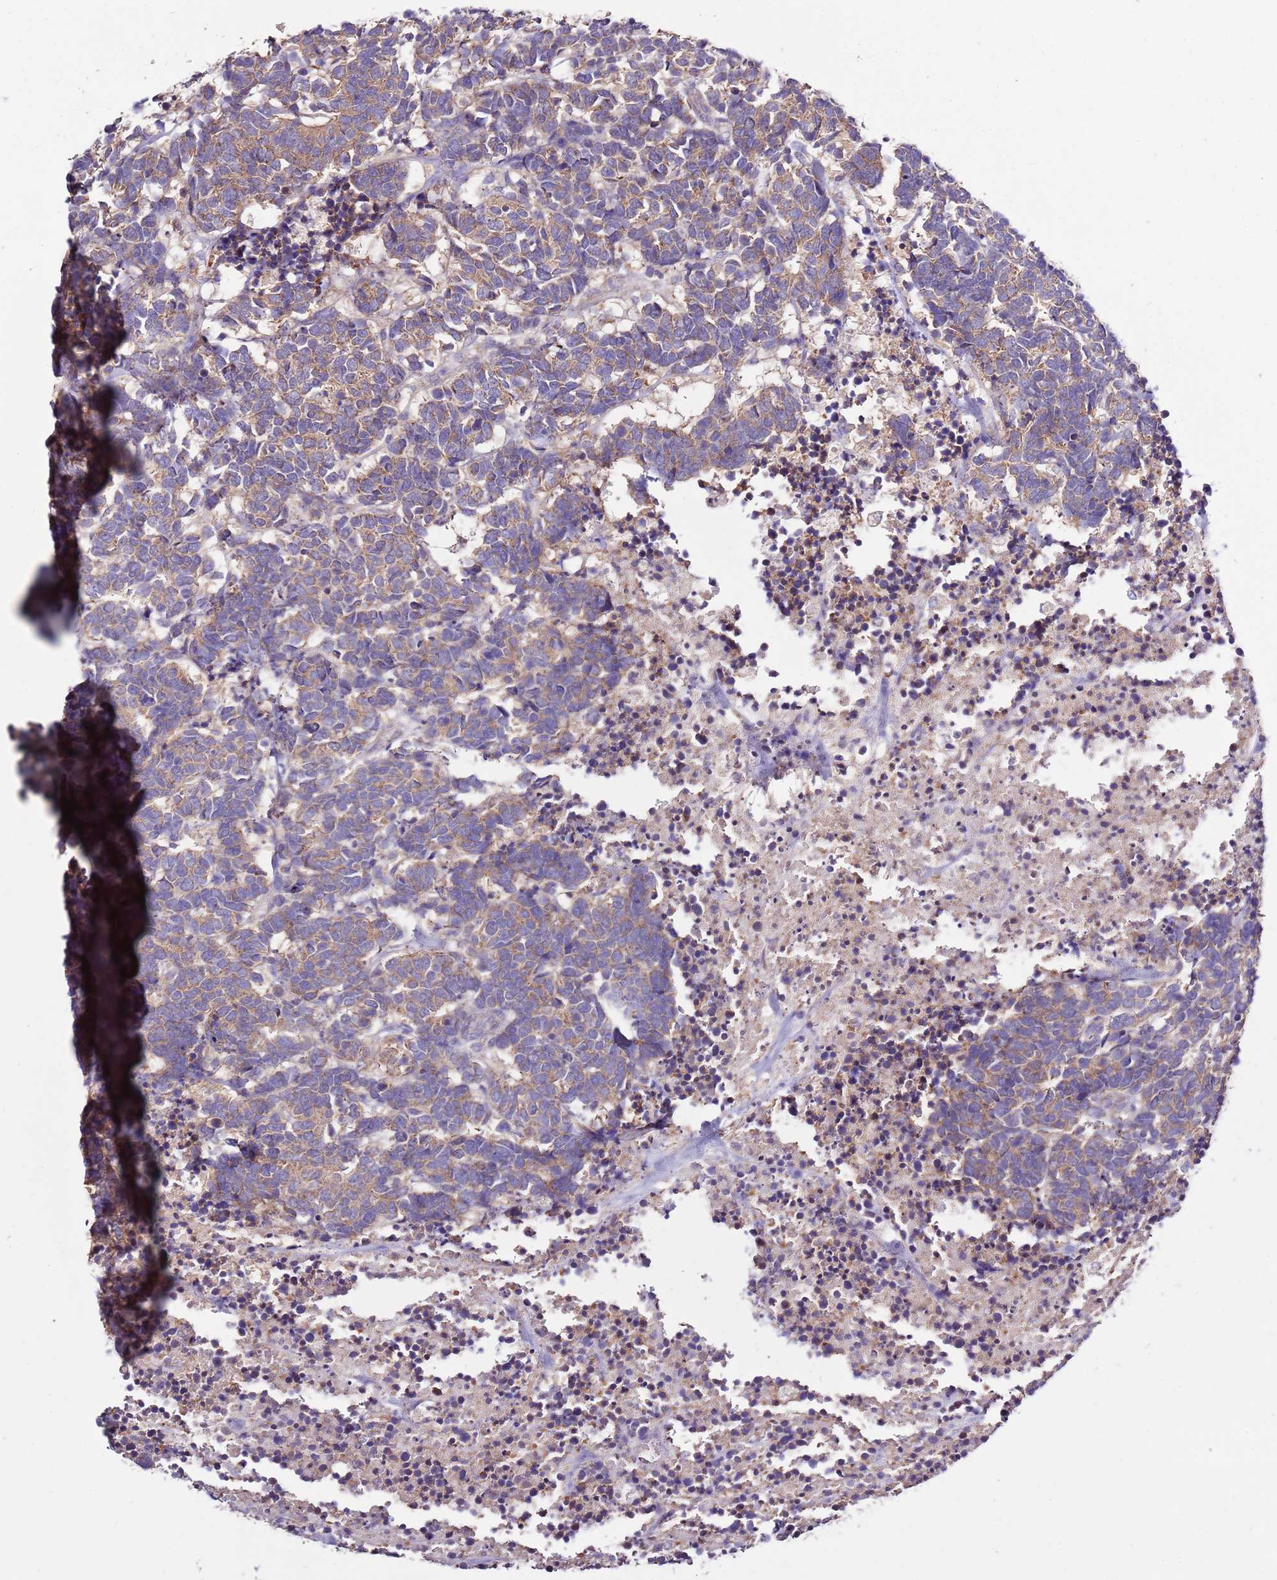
{"staining": {"intensity": "moderate", "quantity": ">75%", "location": "cytoplasmic/membranous"}, "tissue": "carcinoid", "cell_type": "Tumor cells", "image_type": "cancer", "snomed": [{"axis": "morphology", "description": "Carcinoma, NOS"}, {"axis": "morphology", "description": "Carcinoid, malignant, NOS"}, {"axis": "topography", "description": "Urinary bladder"}], "caption": "Moderate cytoplasmic/membranous expression for a protein is present in approximately >75% of tumor cells of carcinoid using immunohistochemistry.", "gene": "SMG1", "patient": {"sex": "male", "age": 57}}